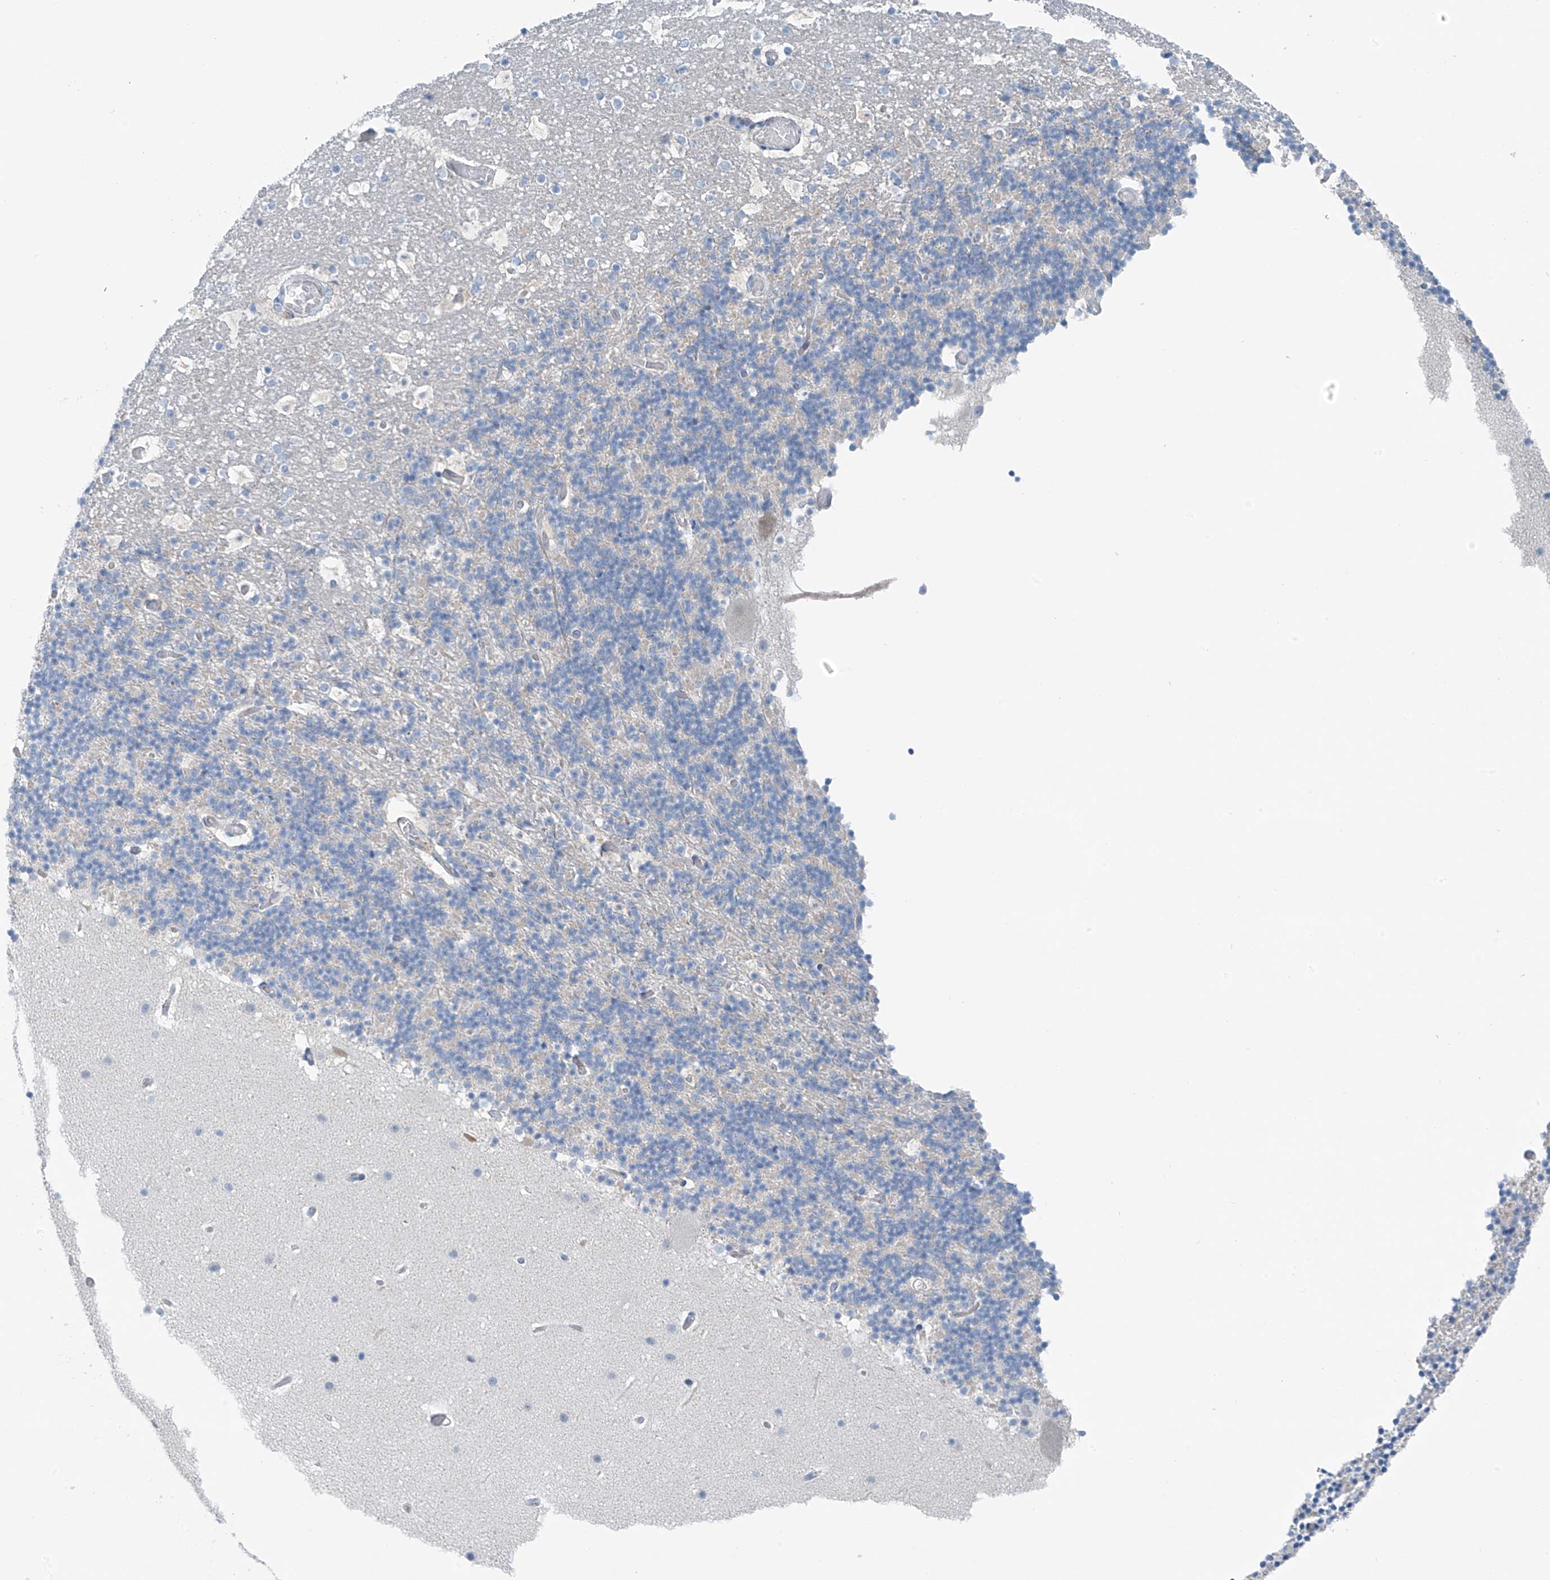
{"staining": {"intensity": "negative", "quantity": "none", "location": "none"}, "tissue": "cerebellum", "cell_type": "Cells in granular layer", "image_type": "normal", "snomed": [{"axis": "morphology", "description": "Normal tissue, NOS"}, {"axis": "topography", "description": "Cerebellum"}], "caption": "An immunohistochemistry micrograph of unremarkable cerebellum is shown. There is no staining in cells in granular layer of cerebellum. (Stains: DAB (3,3'-diaminobenzidine) IHC with hematoxylin counter stain, Microscopy: brightfield microscopy at high magnification).", "gene": "ZNF793", "patient": {"sex": "male", "age": 57}}